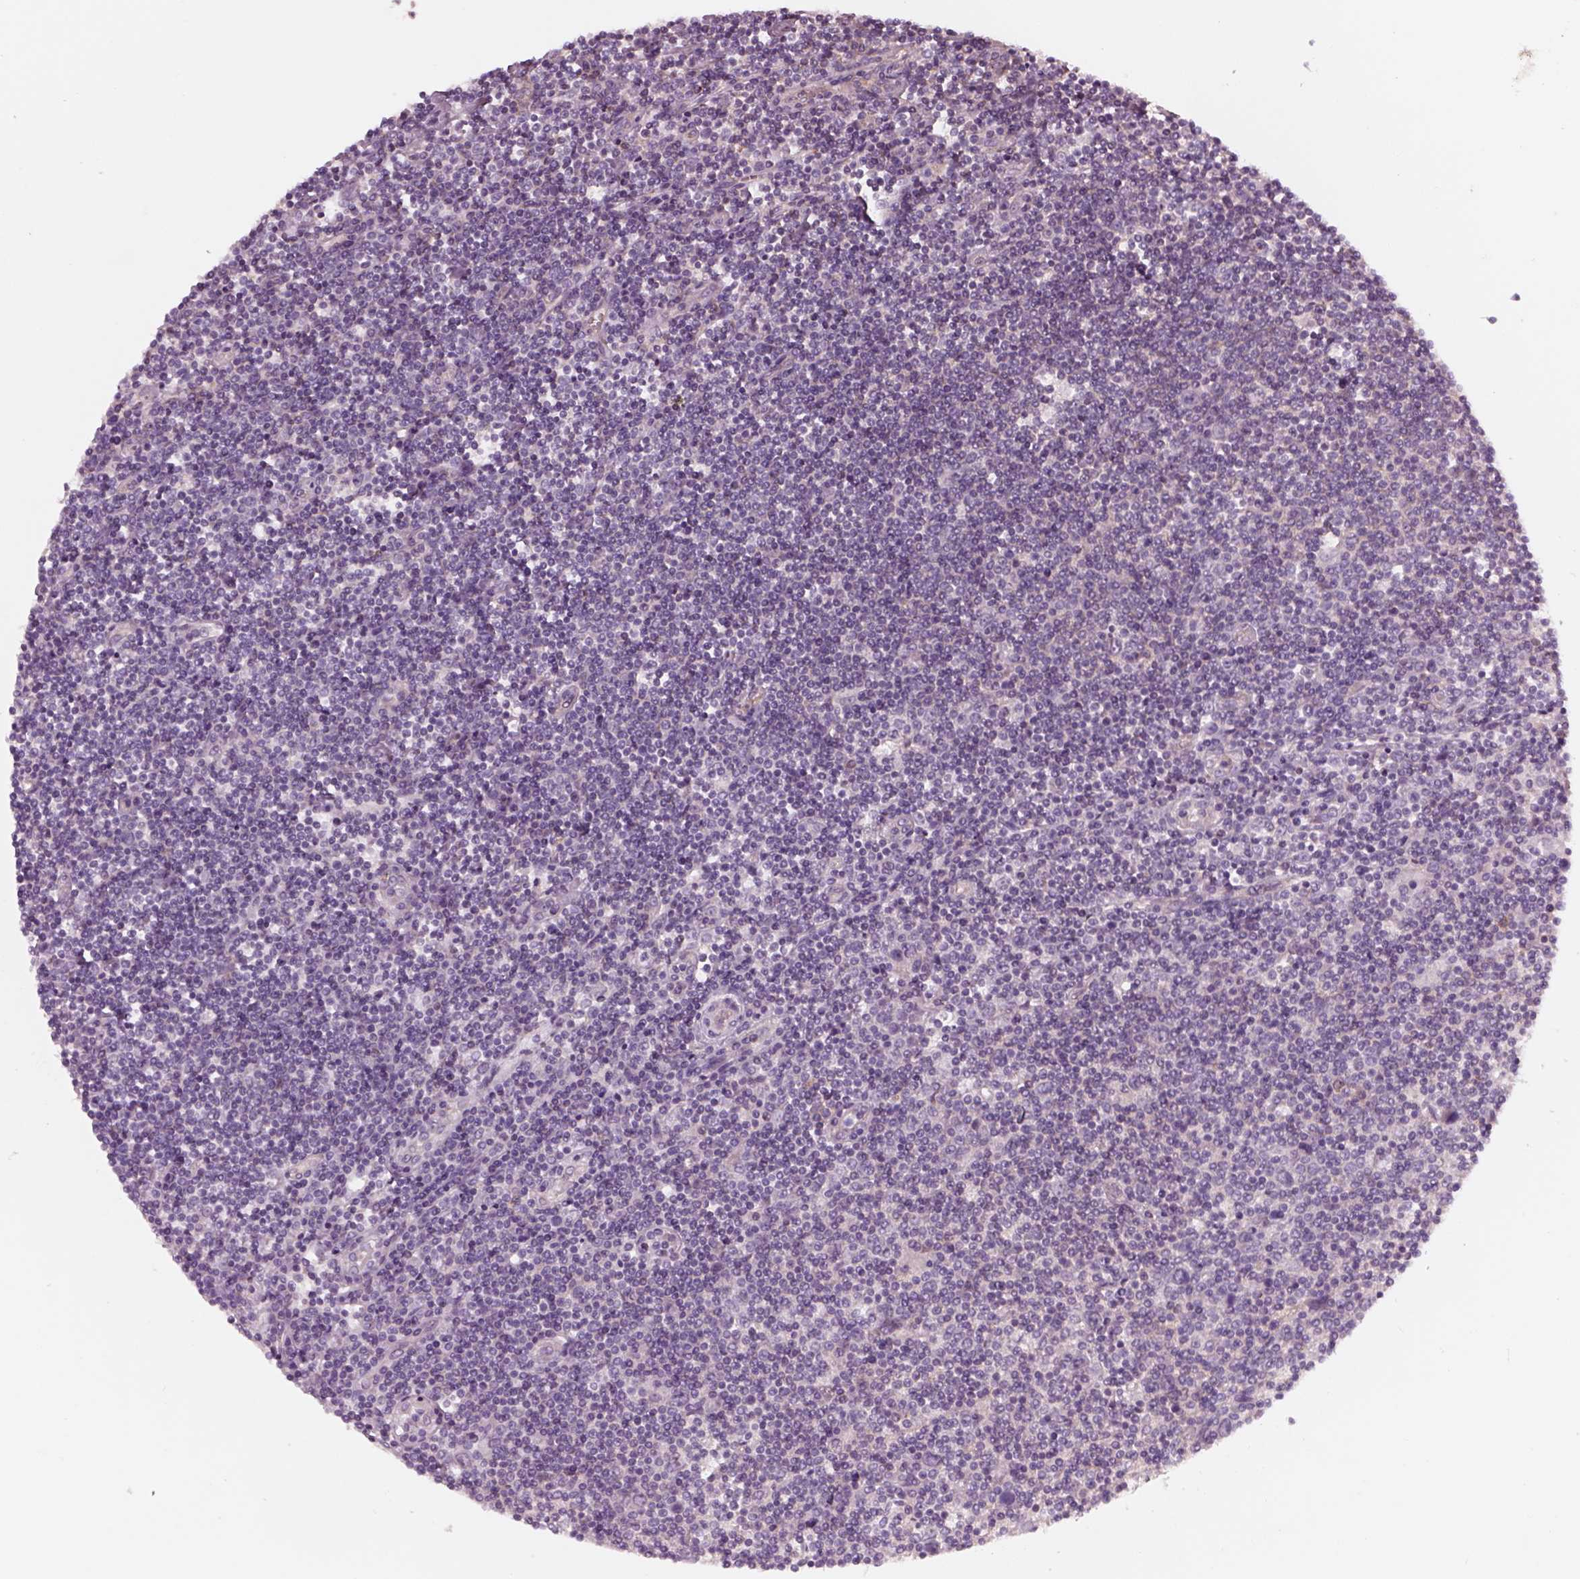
{"staining": {"intensity": "negative", "quantity": "none", "location": "none"}, "tissue": "lymphoma", "cell_type": "Tumor cells", "image_type": "cancer", "snomed": [{"axis": "morphology", "description": "Hodgkin's disease, NOS"}, {"axis": "topography", "description": "Lymph node"}], "caption": "High magnification brightfield microscopy of Hodgkin's disease stained with DAB (3,3'-diaminobenzidine) (brown) and counterstained with hematoxylin (blue): tumor cells show no significant positivity. (Stains: DAB immunohistochemistry with hematoxylin counter stain, Microscopy: brightfield microscopy at high magnification).", "gene": "SLC2A3", "patient": {"sex": "male", "age": 40}}